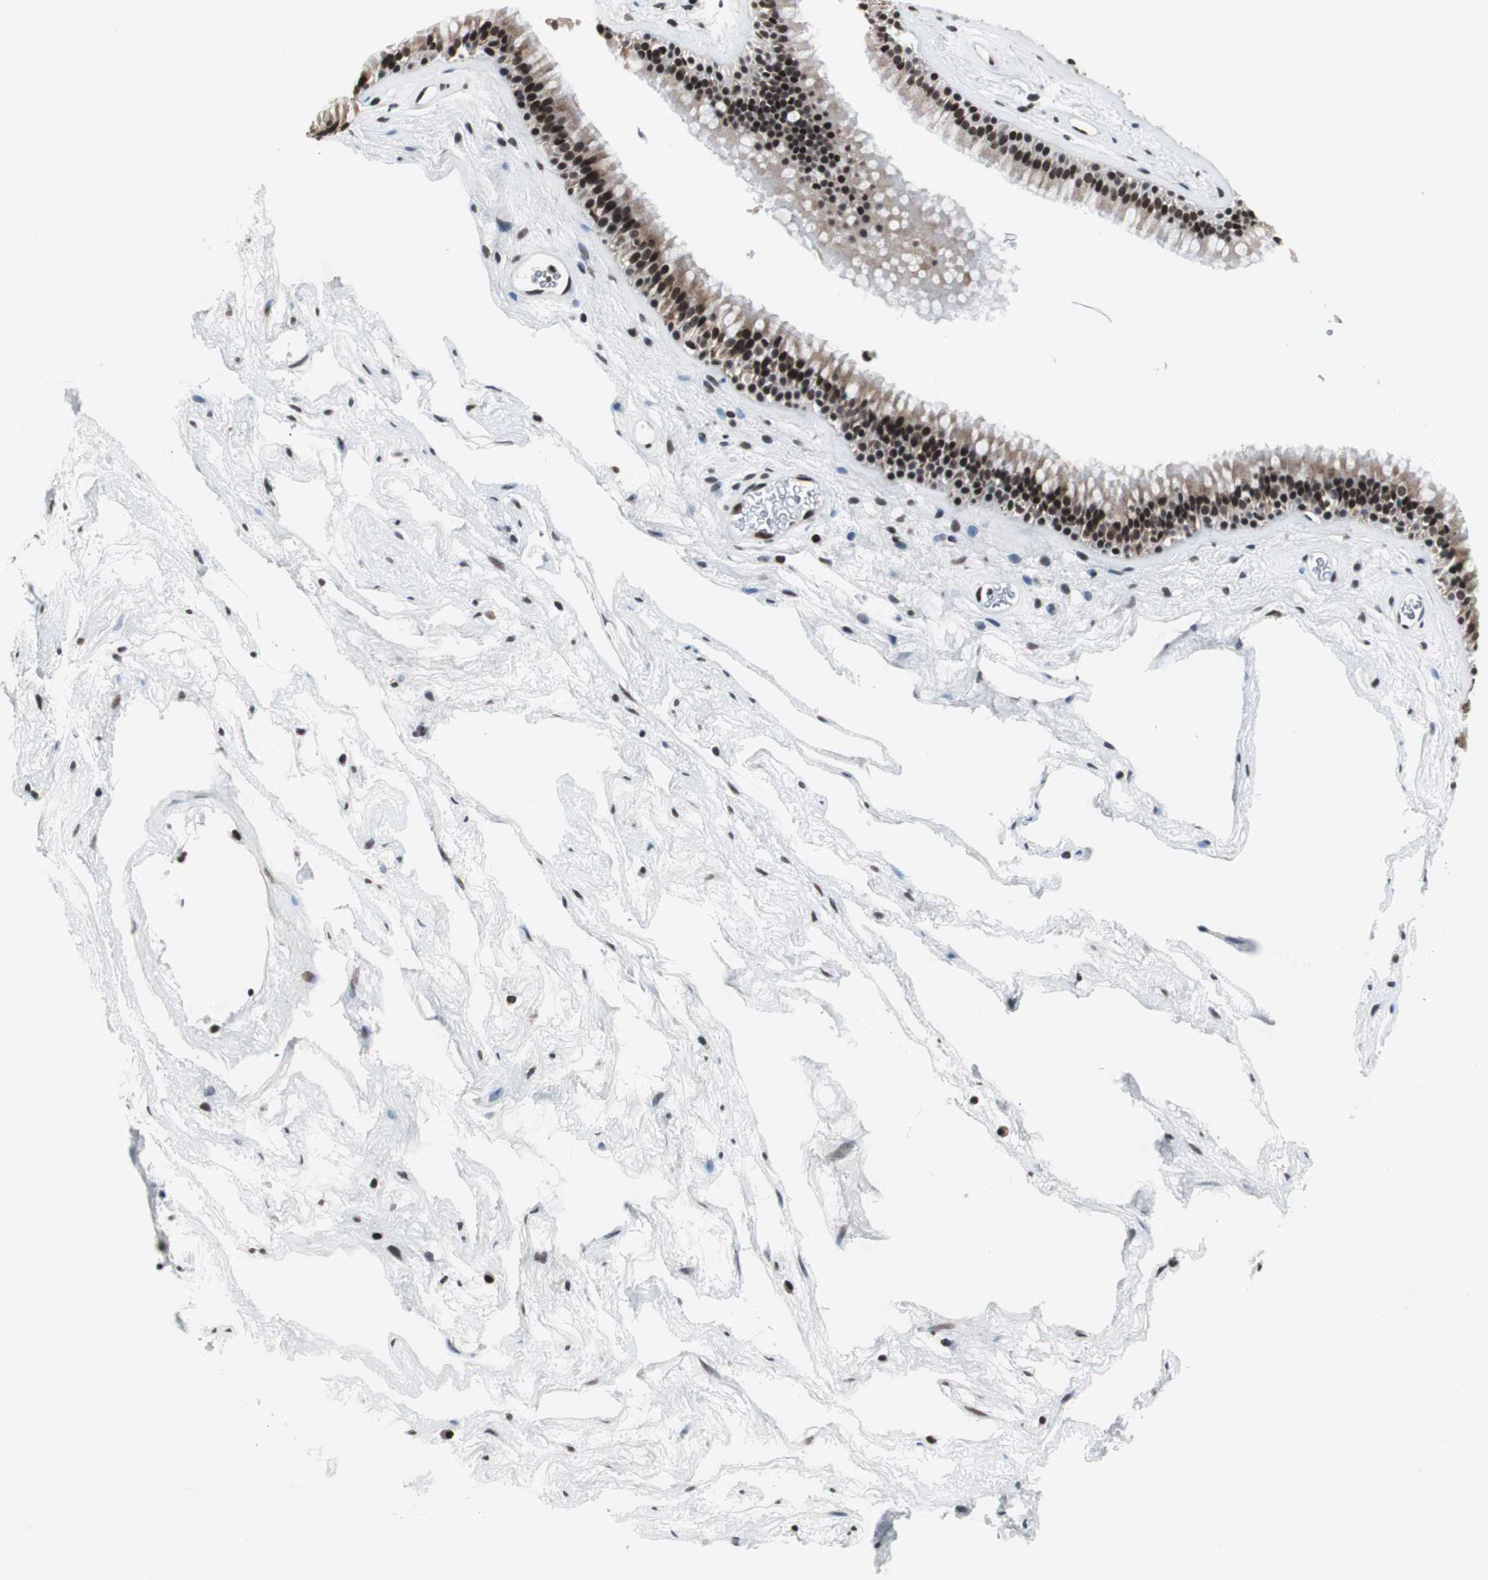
{"staining": {"intensity": "moderate", "quantity": ">75%", "location": "nuclear"}, "tissue": "nasopharynx", "cell_type": "Respiratory epithelial cells", "image_type": "normal", "snomed": [{"axis": "morphology", "description": "Normal tissue, NOS"}, {"axis": "morphology", "description": "Inflammation, NOS"}, {"axis": "topography", "description": "Nasopharynx"}], "caption": "Immunohistochemistry (IHC) photomicrograph of unremarkable nasopharynx stained for a protein (brown), which reveals medium levels of moderate nuclear staining in approximately >75% of respiratory epithelial cells.", "gene": "RAD9A", "patient": {"sex": "male", "age": 48}}